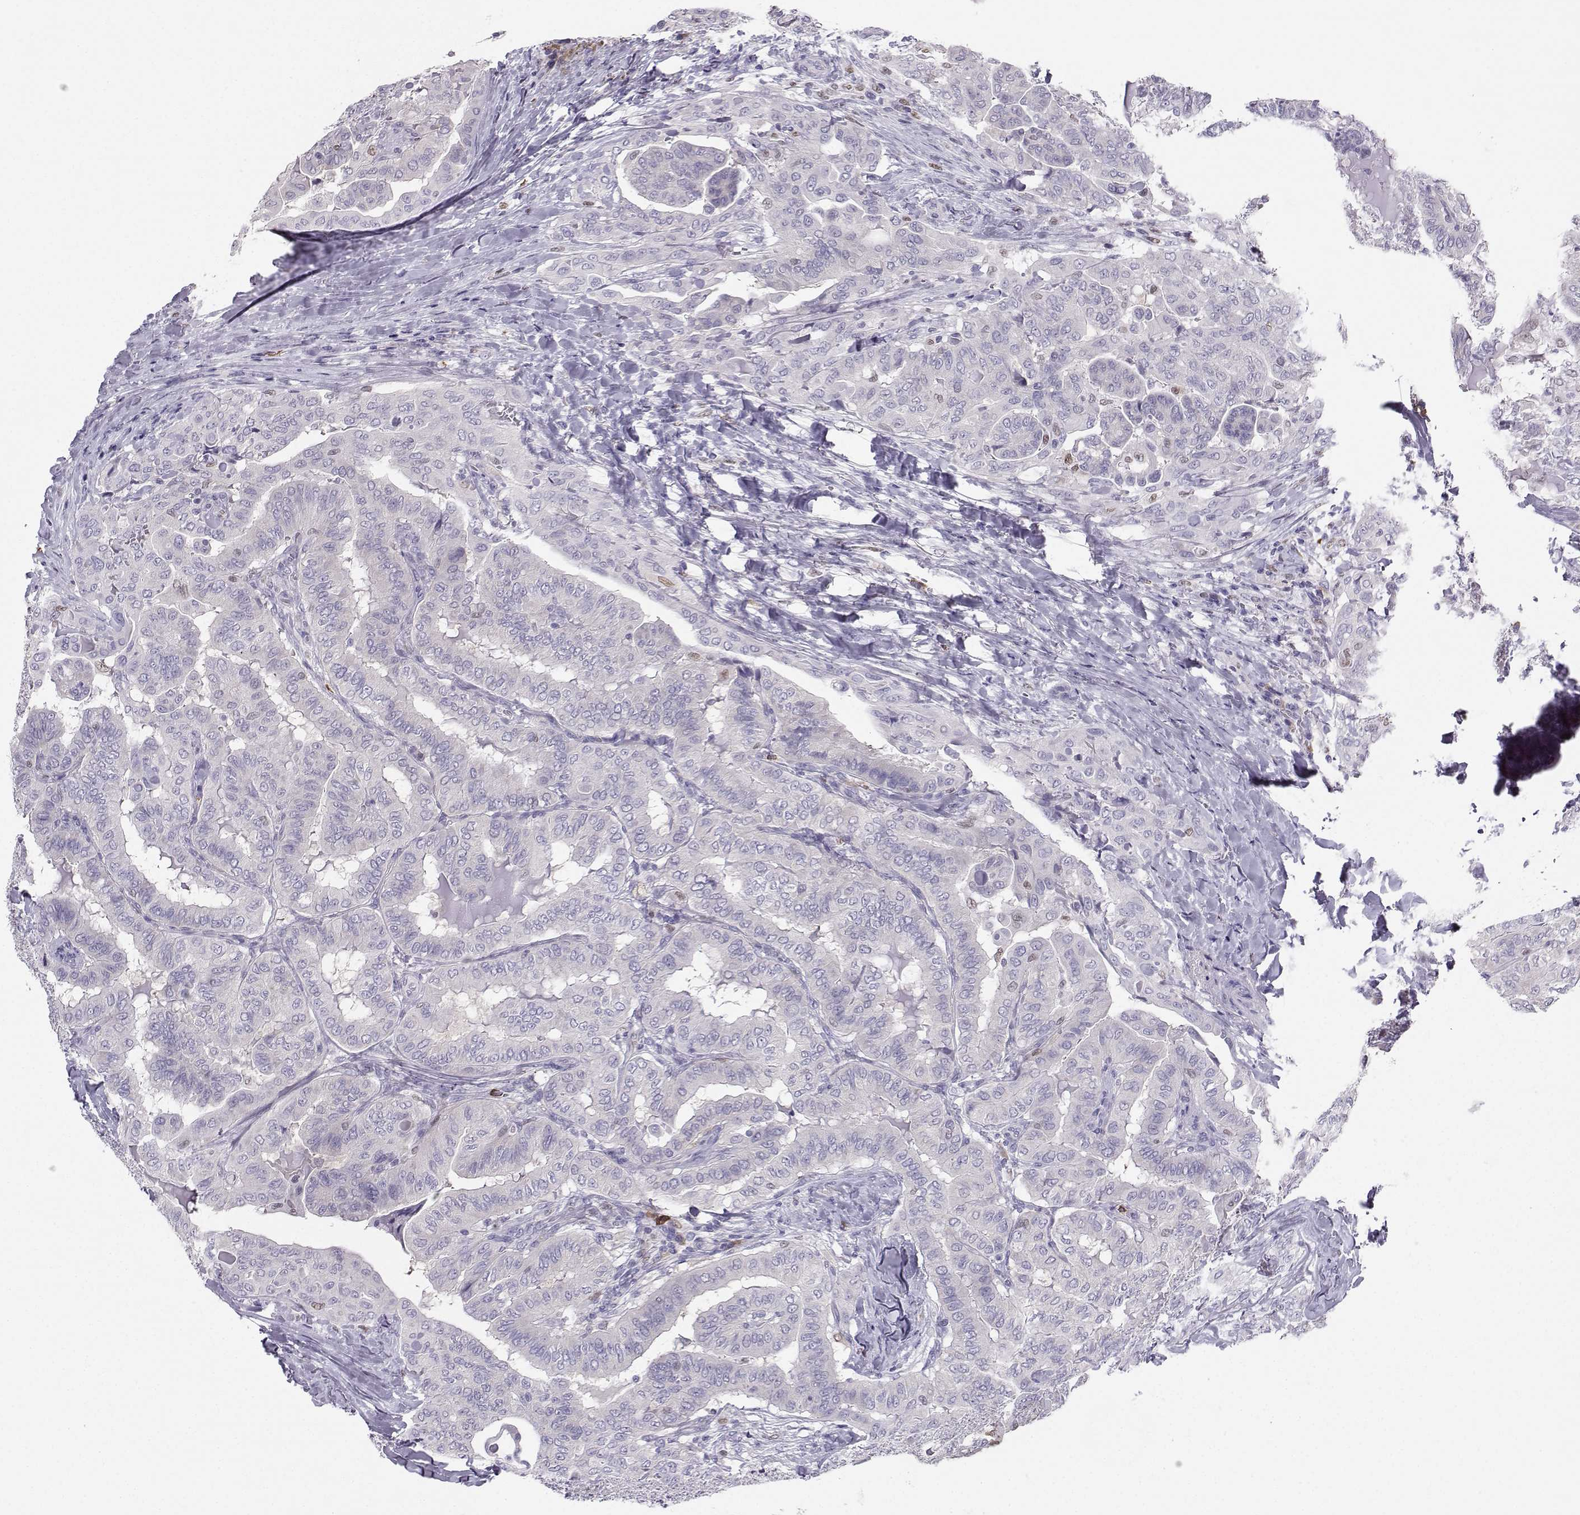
{"staining": {"intensity": "negative", "quantity": "none", "location": "none"}, "tissue": "thyroid cancer", "cell_type": "Tumor cells", "image_type": "cancer", "snomed": [{"axis": "morphology", "description": "Papillary adenocarcinoma, NOS"}, {"axis": "topography", "description": "Thyroid gland"}], "caption": "High power microscopy micrograph of an immunohistochemistry (IHC) micrograph of papillary adenocarcinoma (thyroid), revealing no significant staining in tumor cells. (Stains: DAB (3,3'-diaminobenzidine) immunohistochemistry (IHC) with hematoxylin counter stain, Microscopy: brightfield microscopy at high magnification).", "gene": "DCLK3", "patient": {"sex": "female", "age": 68}}